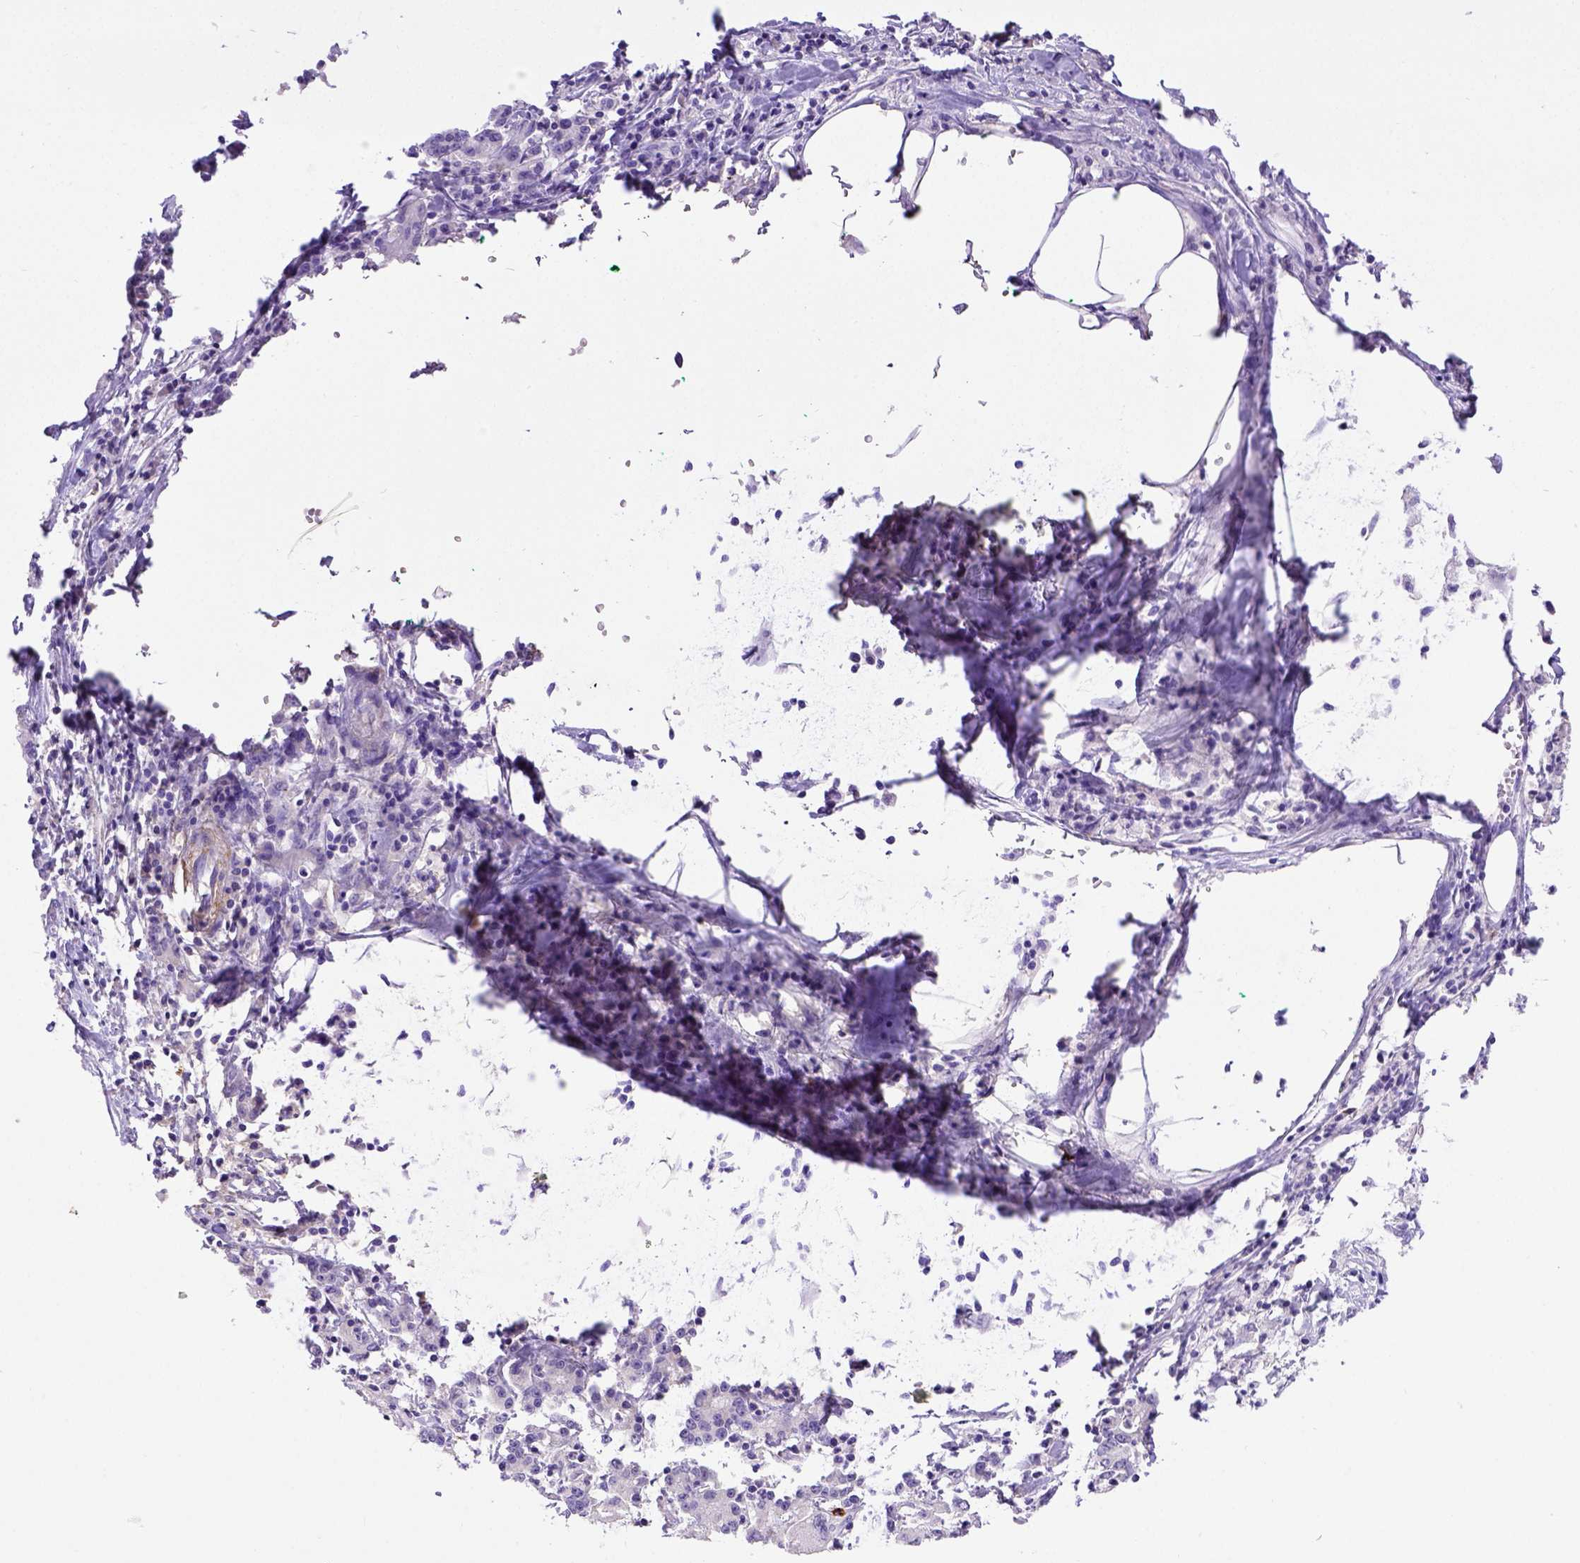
{"staining": {"intensity": "negative", "quantity": "none", "location": "none"}, "tissue": "stomach cancer", "cell_type": "Tumor cells", "image_type": "cancer", "snomed": [{"axis": "morphology", "description": "Adenocarcinoma, NOS"}, {"axis": "topography", "description": "Stomach, upper"}], "caption": "A histopathology image of stomach cancer (adenocarcinoma) stained for a protein reveals no brown staining in tumor cells.", "gene": "B3GAT1", "patient": {"sex": "male", "age": 68}}